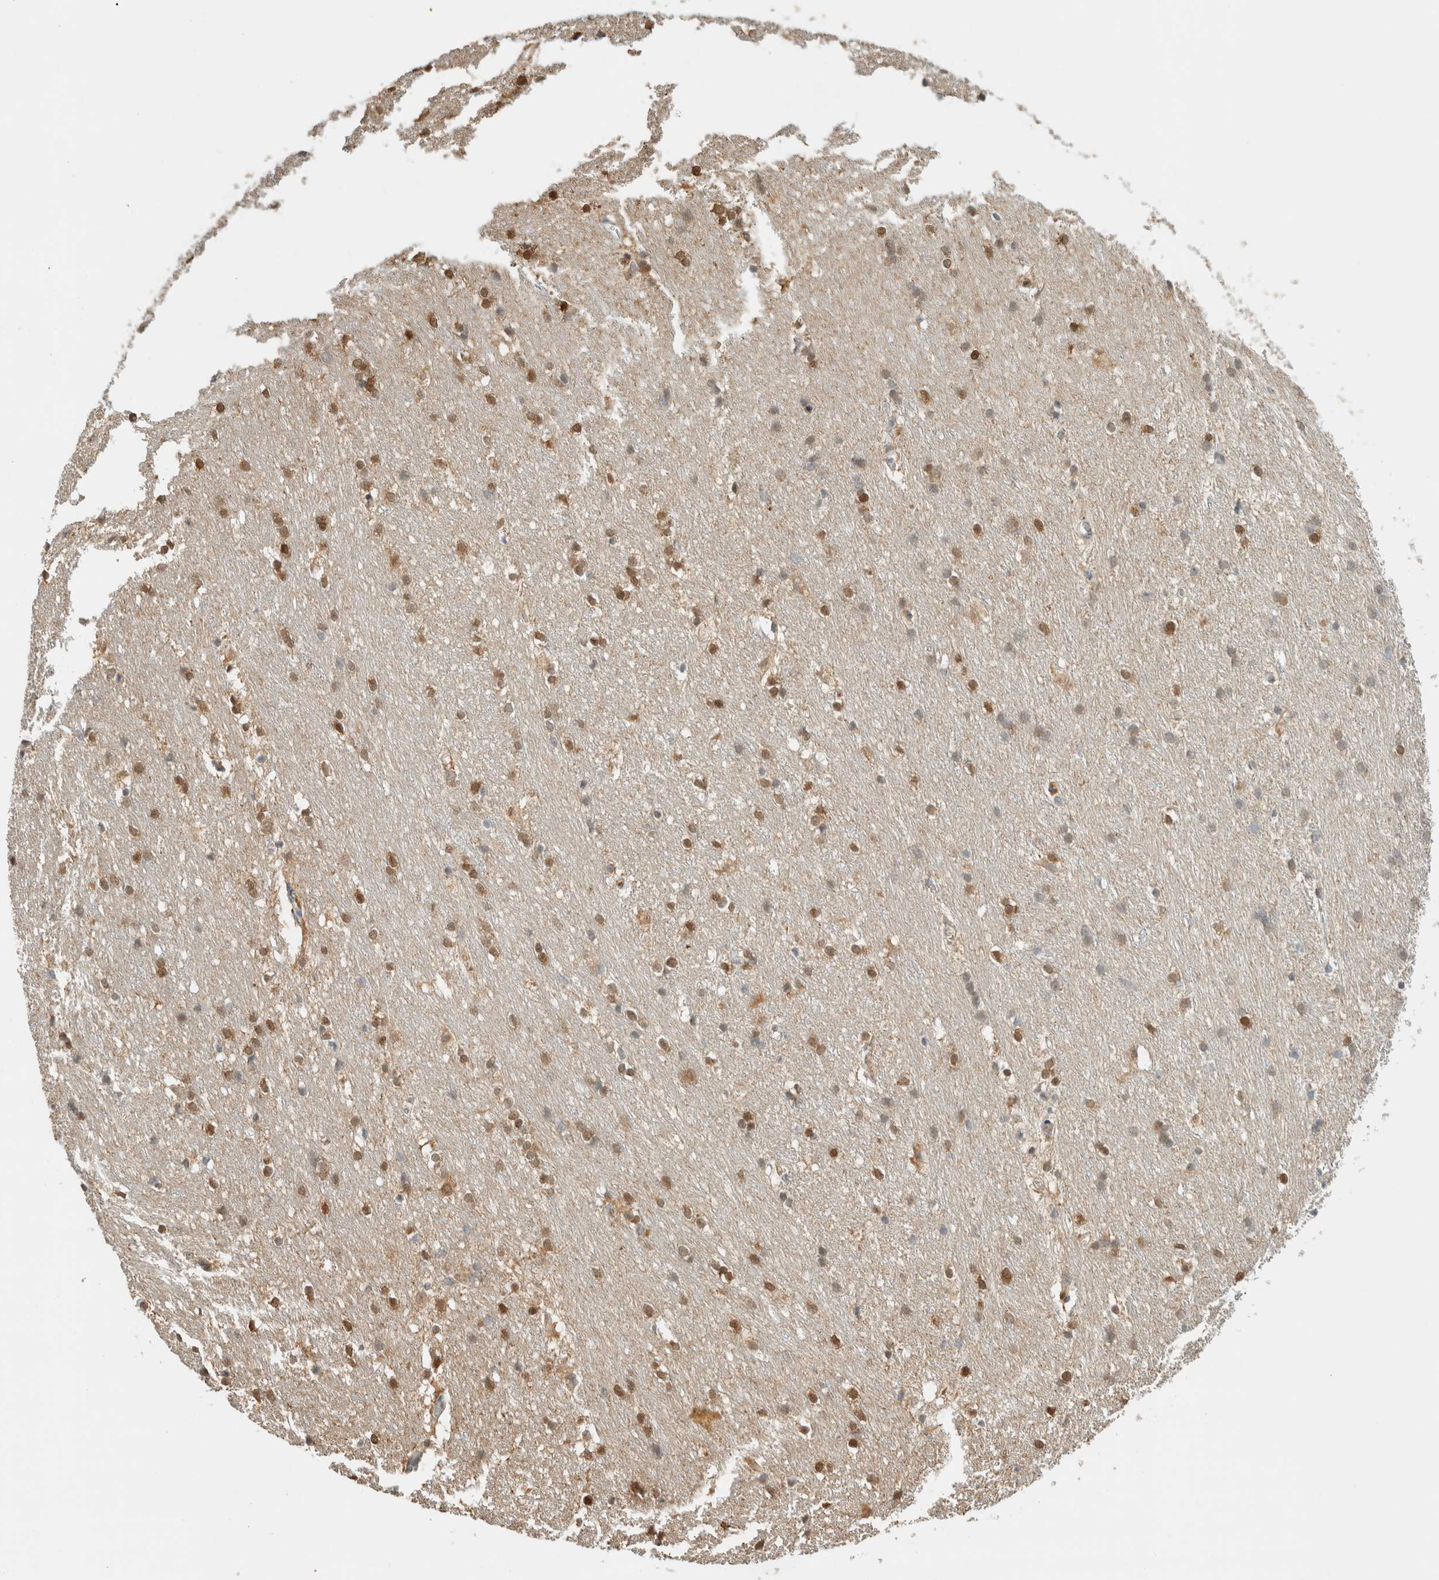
{"staining": {"intensity": "moderate", "quantity": "25%-75%", "location": "cytoplasmic/membranous,nuclear"}, "tissue": "caudate", "cell_type": "Glial cells", "image_type": "normal", "snomed": [{"axis": "morphology", "description": "Normal tissue, NOS"}, {"axis": "topography", "description": "Lateral ventricle wall"}], "caption": "DAB immunohistochemical staining of unremarkable human caudate exhibits moderate cytoplasmic/membranous,nuclear protein positivity in approximately 25%-75% of glial cells. (Stains: DAB in brown, nuclei in blue, Microscopy: brightfield microscopy at high magnification).", "gene": "CA13", "patient": {"sex": "female", "age": 19}}